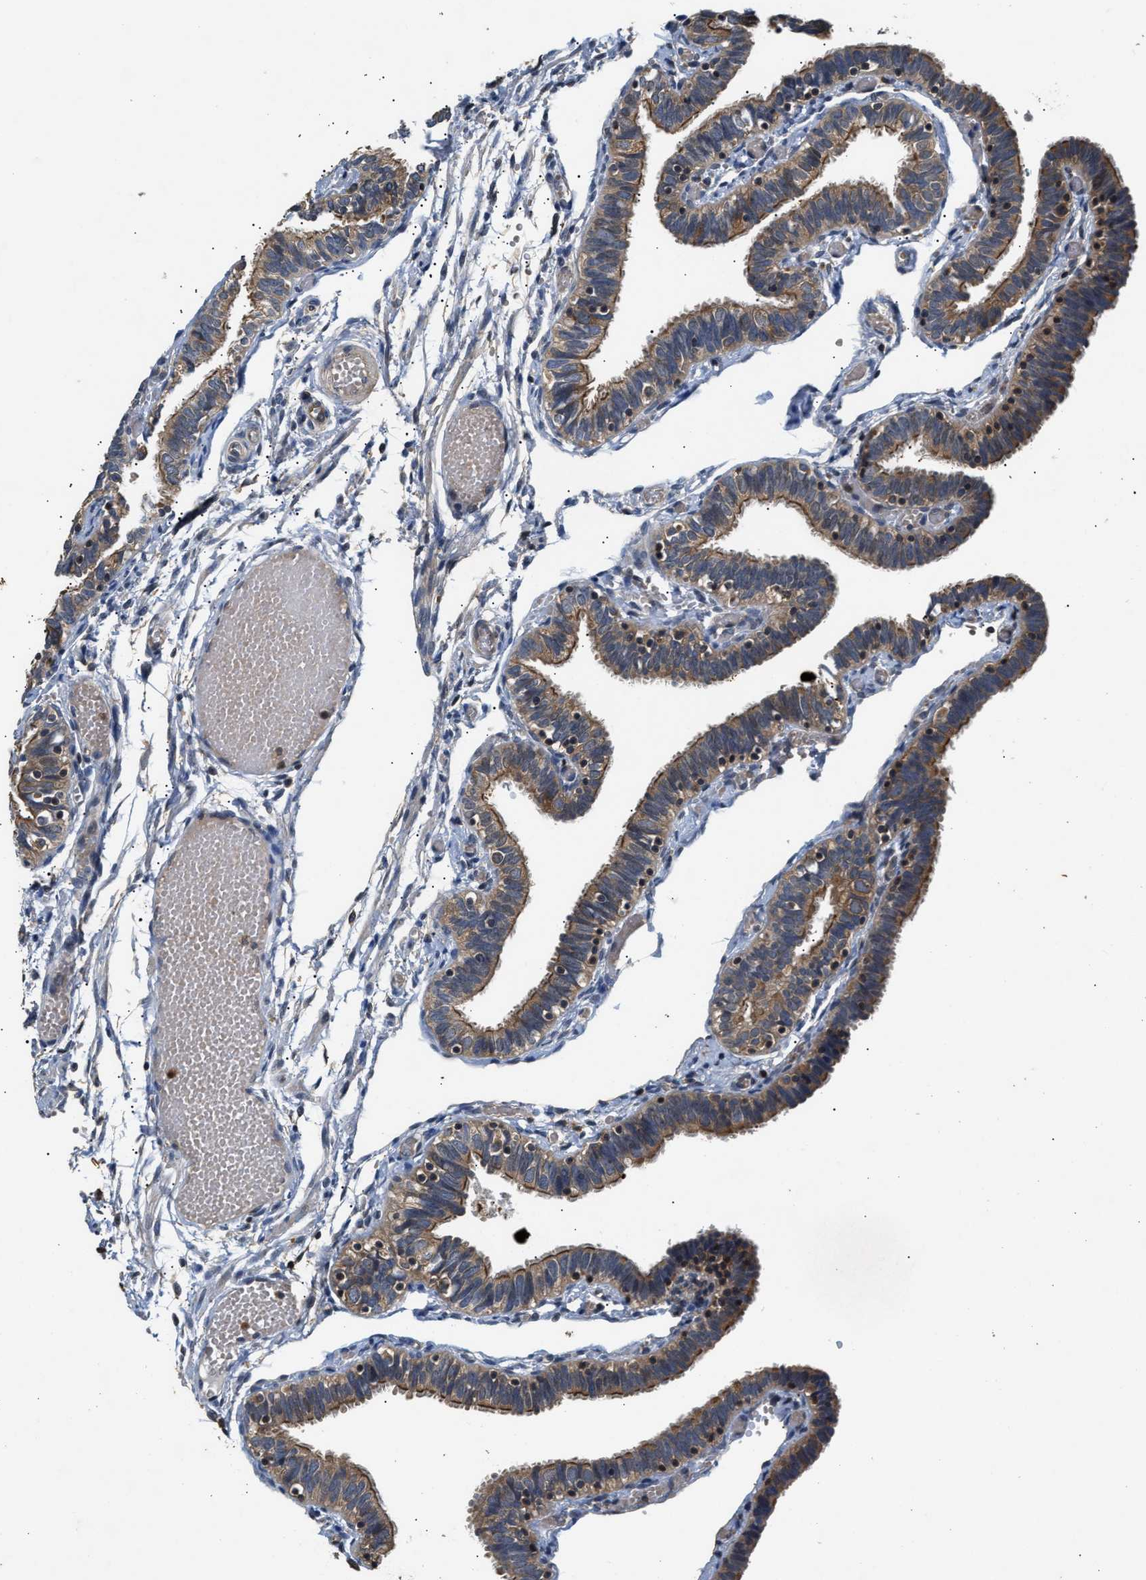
{"staining": {"intensity": "moderate", "quantity": ">75%", "location": "cytoplasmic/membranous"}, "tissue": "fallopian tube", "cell_type": "Glandular cells", "image_type": "normal", "snomed": [{"axis": "morphology", "description": "Normal tissue, NOS"}, {"axis": "topography", "description": "Fallopian tube"}], "caption": "Immunohistochemistry image of unremarkable human fallopian tube stained for a protein (brown), which reveals medium levels of moderate cytoplasmic/membranous expression in about >75% of glandular cells.", "gene": "CHUK", "patient": {"sex": "female", "age": 46}}